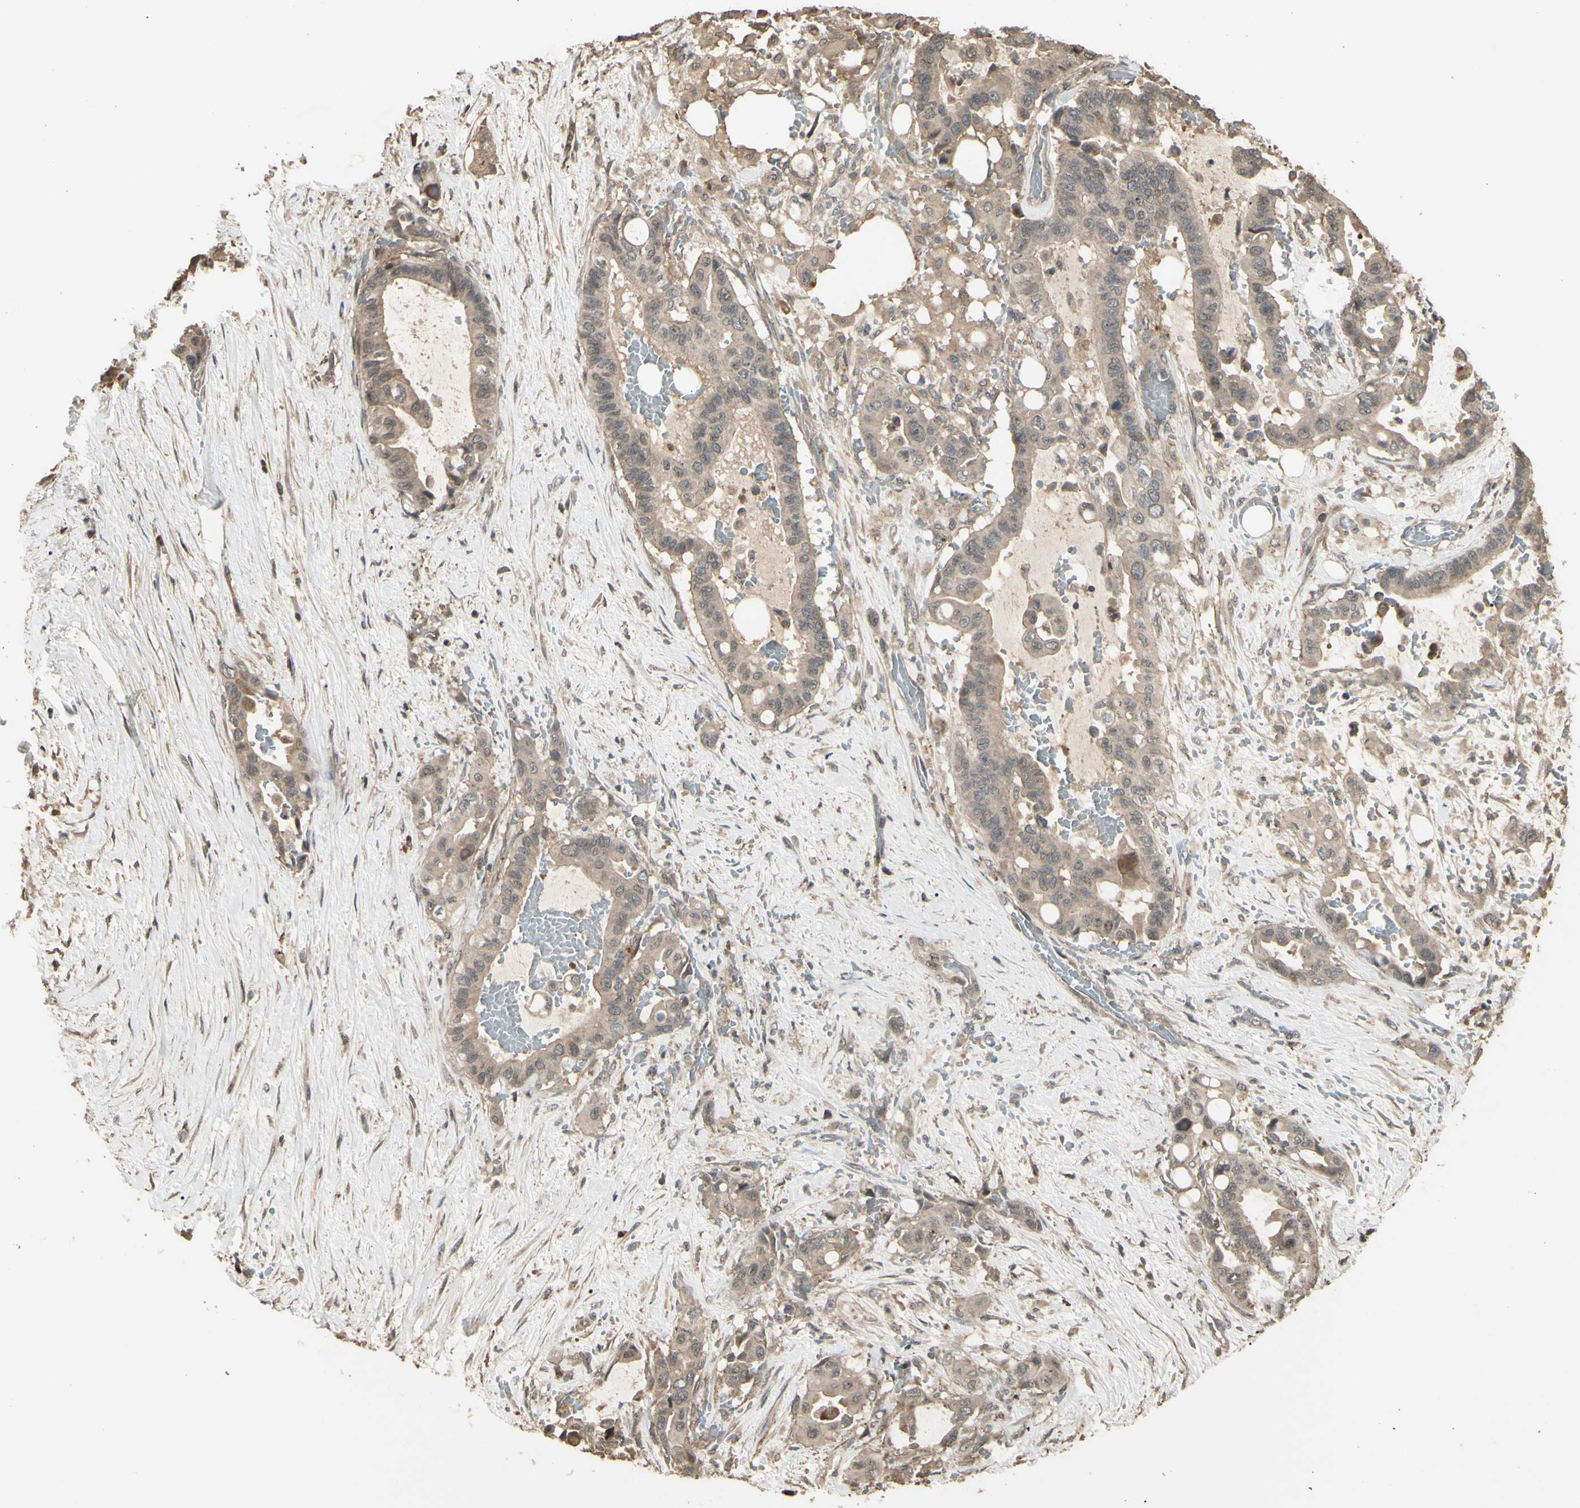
{"staining": {"intensity": "weak", "quantity": ">75%", "location": "cytoplasmic/membranous"}, "tissue": "liver cancer", "cell_type": "Tumor cells", "image_type": "cancer", "snomed": [{"axis": "morphology", "description": "Cholangiocarcinoma"}, {"axis": "topography", "description": "Liver"}], "caption": "Protein expression analysis of human cholangiocarcinoma (liver) reveals weak cytoplasmic/membranous staining in approximately >75% of tumor cells. The protein of interest is stained brown, and the nuclei are stained in blue (DAB (3,3'-diaminobenzidine) IHC with brightfield microscopy, high magnification).", "gene": "GNAS", "patient": {"sex": "female", "age": 61}}